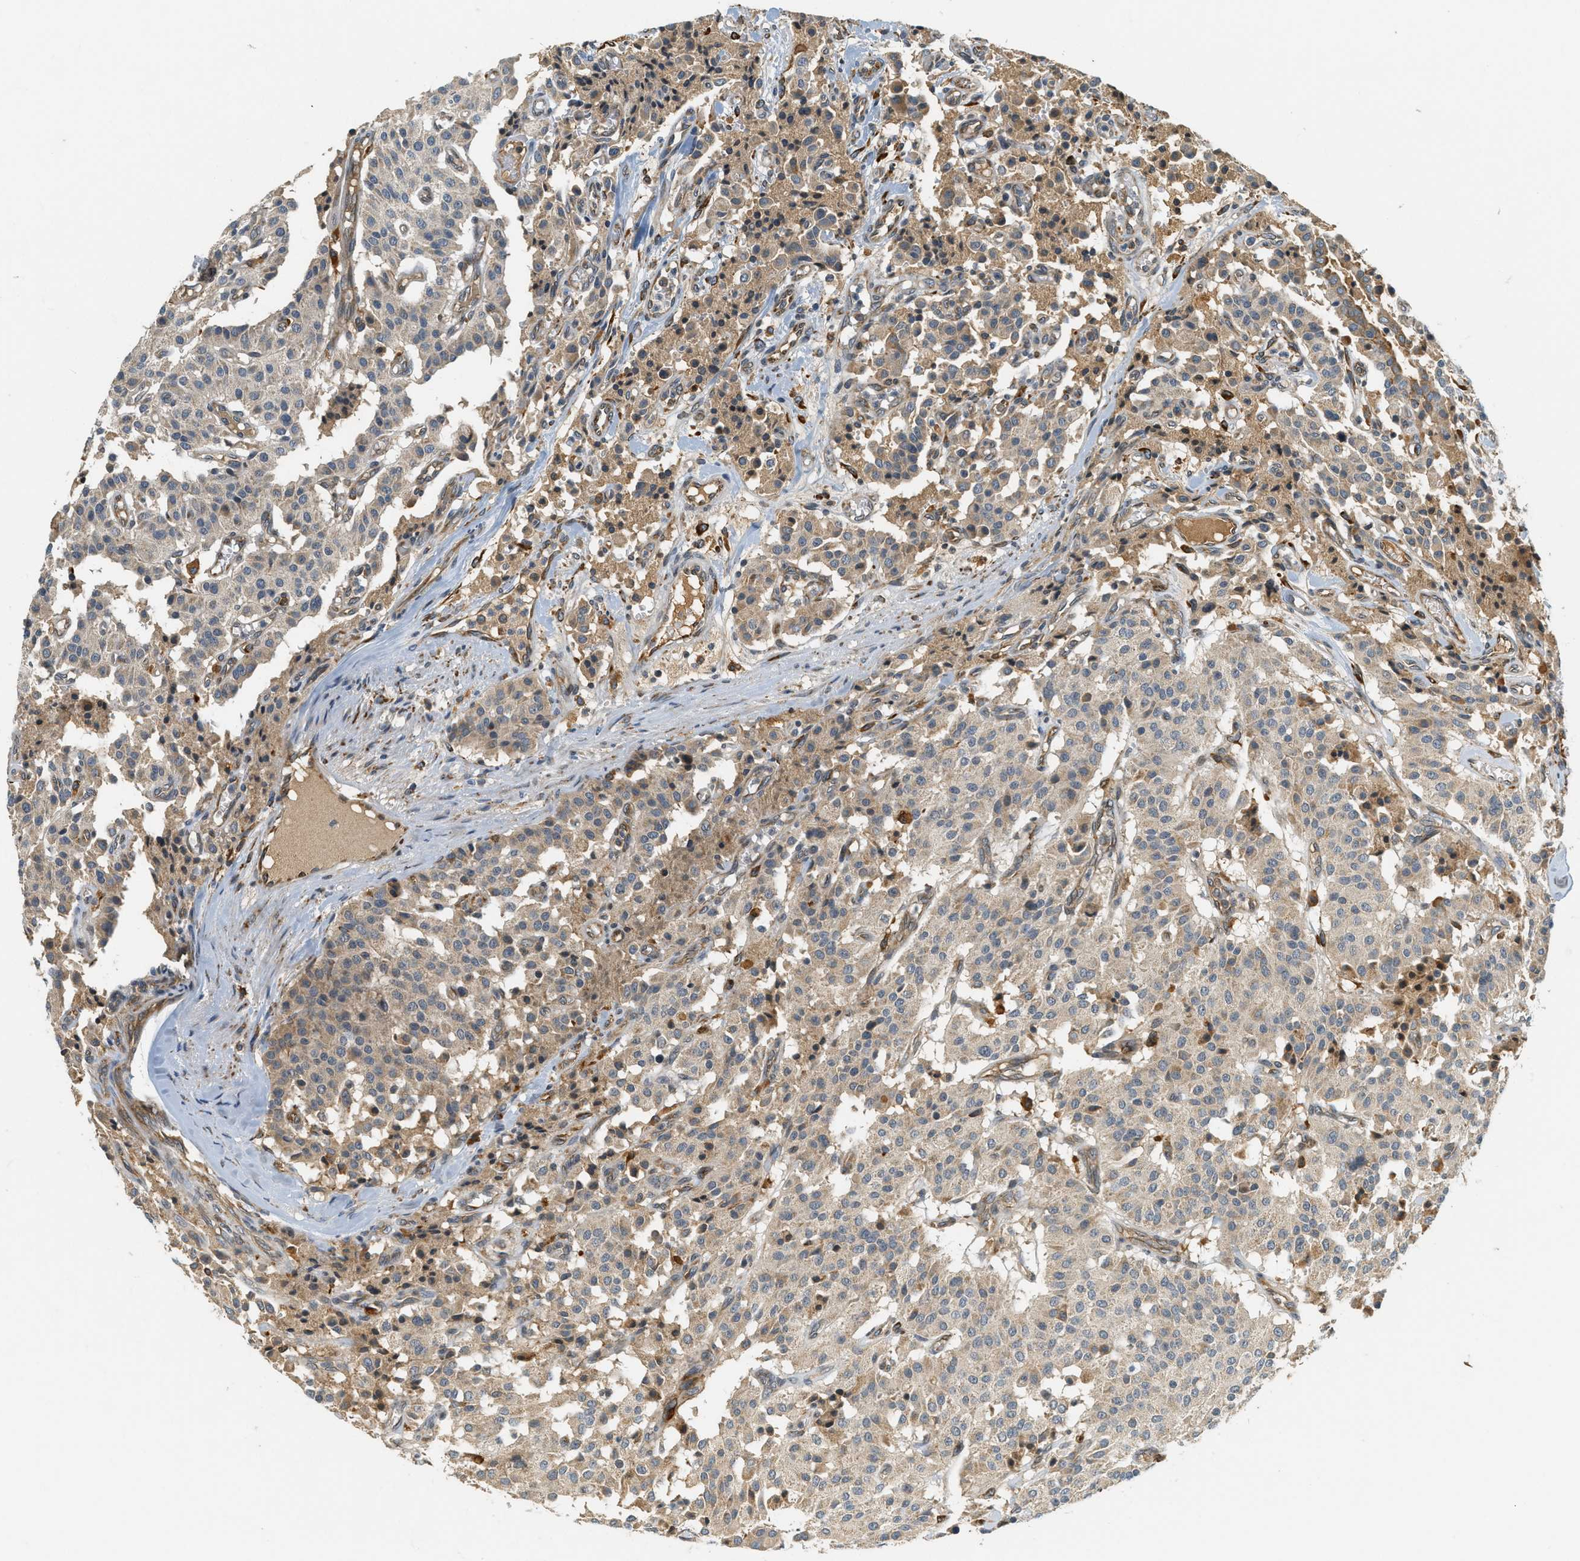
{"staining": {"intensity": "weak", "quantity": ">75%", "location": "cytoplasmic/membranous"}, "tissue": "carcinoid", "cell_type": "Tumor cells", "image_type": "cancer", "snomed": [{"axis": "morphology", "description": "Carcinoid, malignant, NOS"}, {"axis": "topography", "description": "Lung"}], "caption": "IHC micrograph of malignant carcinoid stained for a protein (brown), which demonstrates low levels of weak cytoplasmic/membranous staining in approximately >75% of tumor cells.", "gene": "PDK1", "patient": {"sex": "male", "age": 30}}